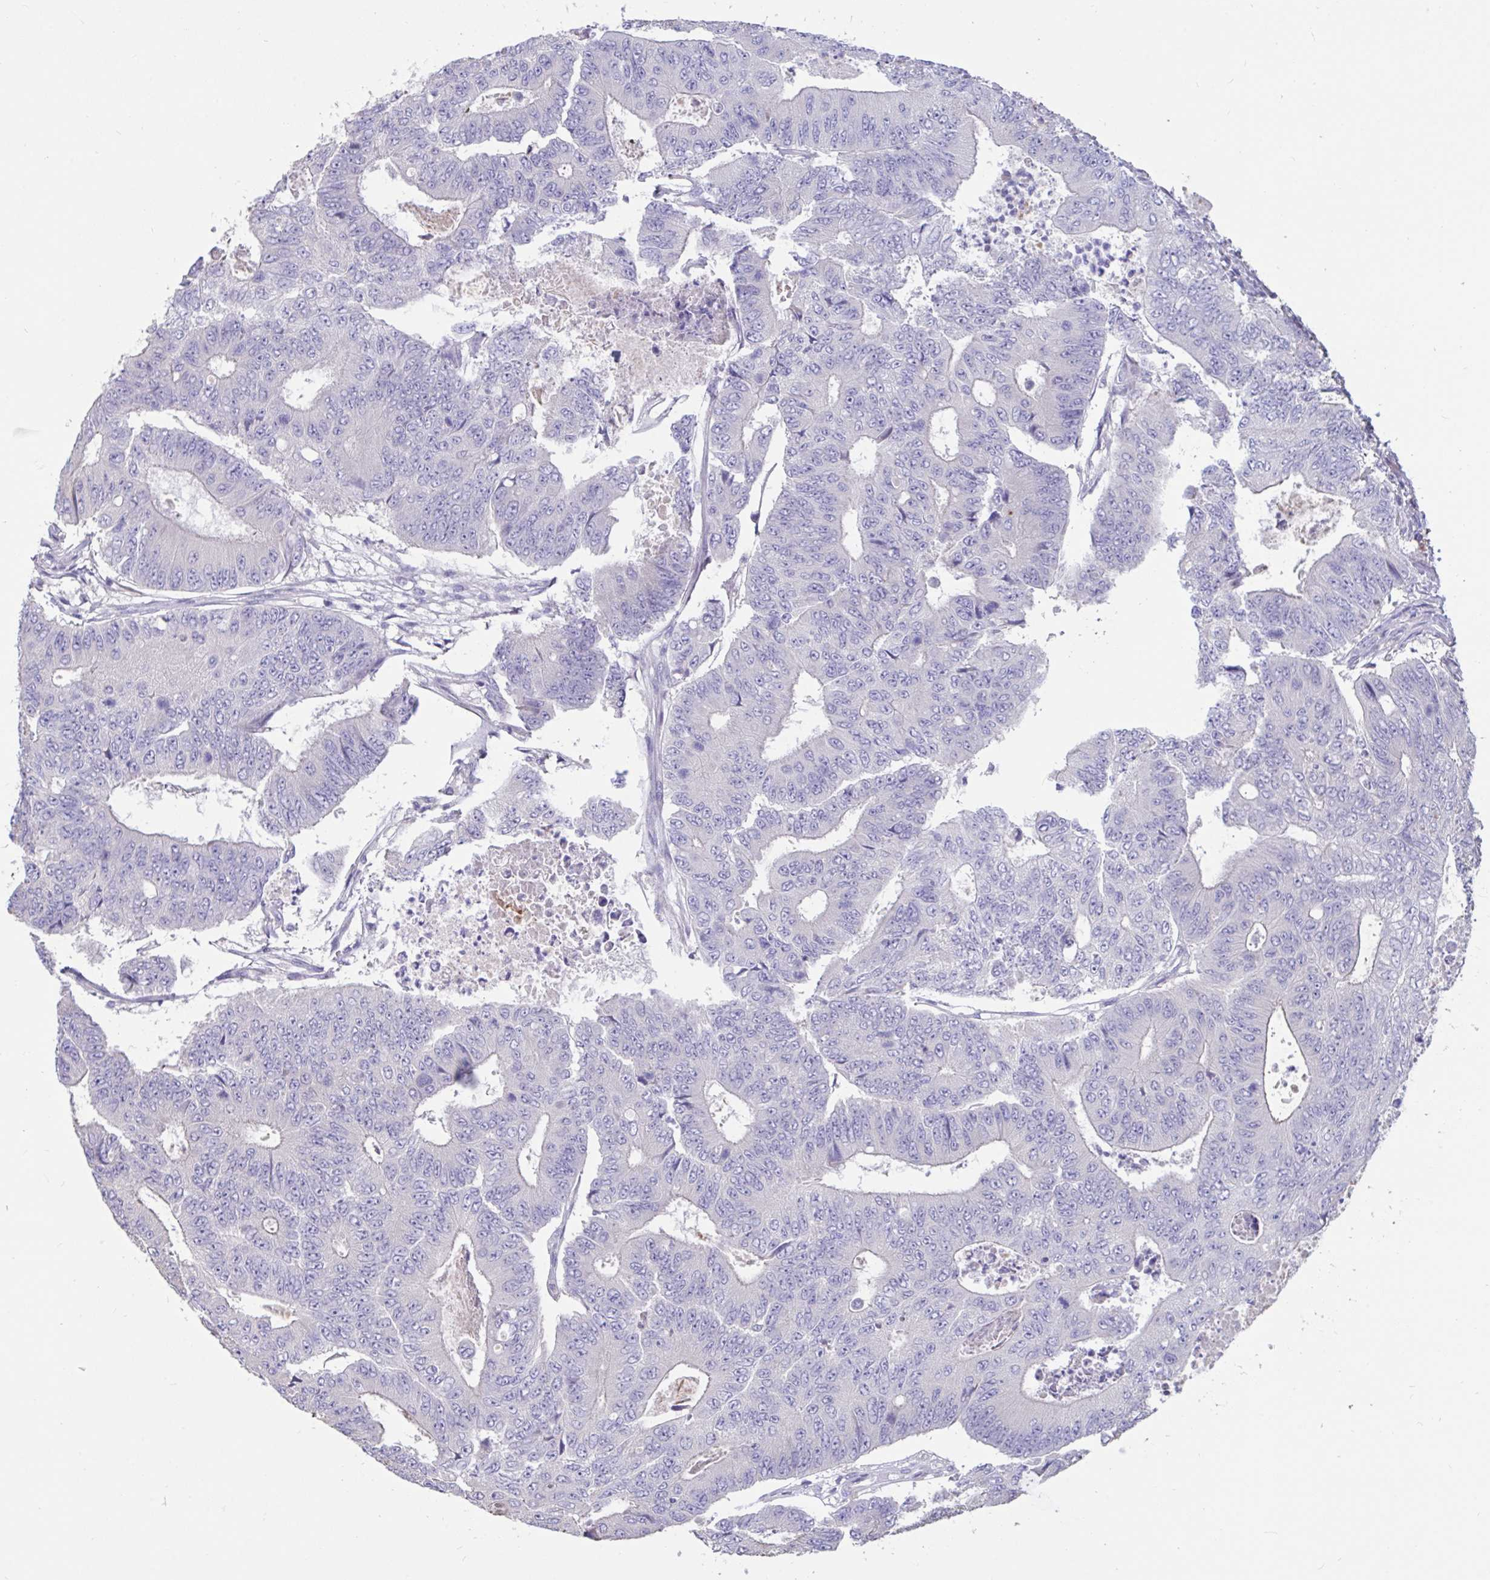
{"staining": {"intensity": "negative", "quantity": "none", "location": "none"}, "tissue": "colorectal cancer", "cell_type": "Tumor cells", "image_type": "cancer", "snomed": [{"axis": "morphology", "description": "Adenocarcinoma, NOS"}, {"axis": "topography", "description": "Colon"}], "caption": "Immunohistochemistry (IHC) histopathology image of neoplastic tissue: colorectal cancer (adenocarcinoma) stained with DAB (3,3'-diaminobenzidine) shows no significant protein positivity in tumor cells. Brightfield microscopy of immunohistochemistry (IHC) stained with DAB (brown) and hematoxylin (blue), captured at high magnification.", "gene": "DDX39A", "patient": {"sex": "female", "age": 48}}